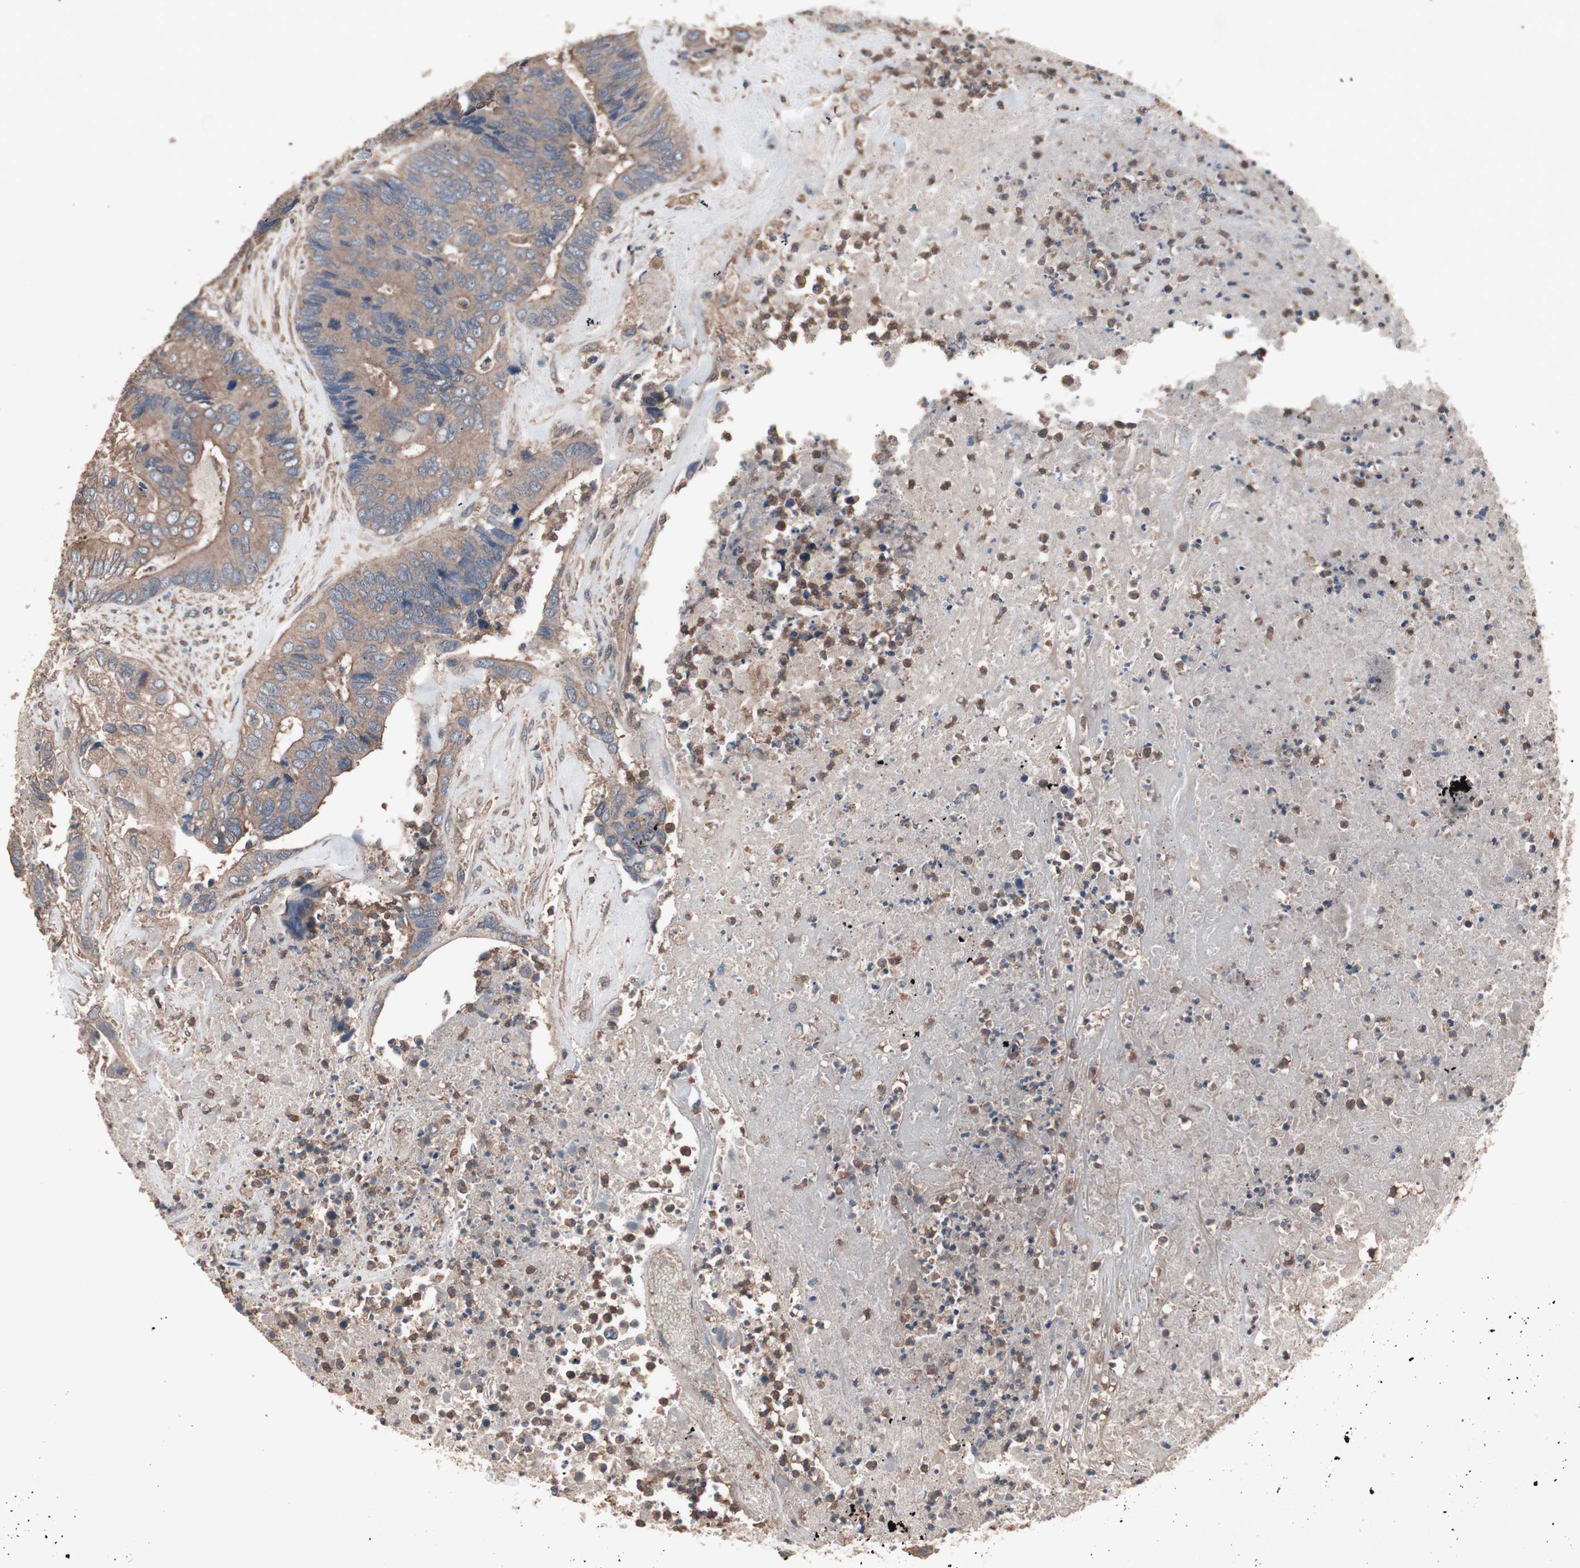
{"staining": {"intensity": "moderate", "quantity": ">75%", "location": "cytoplasmic/membranous"}, "tissue": "colorectal cancer", "cell_type": "Tumor cells", "image_type": "cancer", "snomed": [{"axis": "morphology", "description": "Adenocarcinoma, NOS"}, {"axis": "topography", "description": "Rectum"}], "caption": "Protein analysis of adenocarcinoma (colorectal) tissue reveals moderate cytoplasmic/membranous expression in approximately >75% of tumor cells.", "gene": "ATG7", "patient": {"sex": "male", "age": 55}}